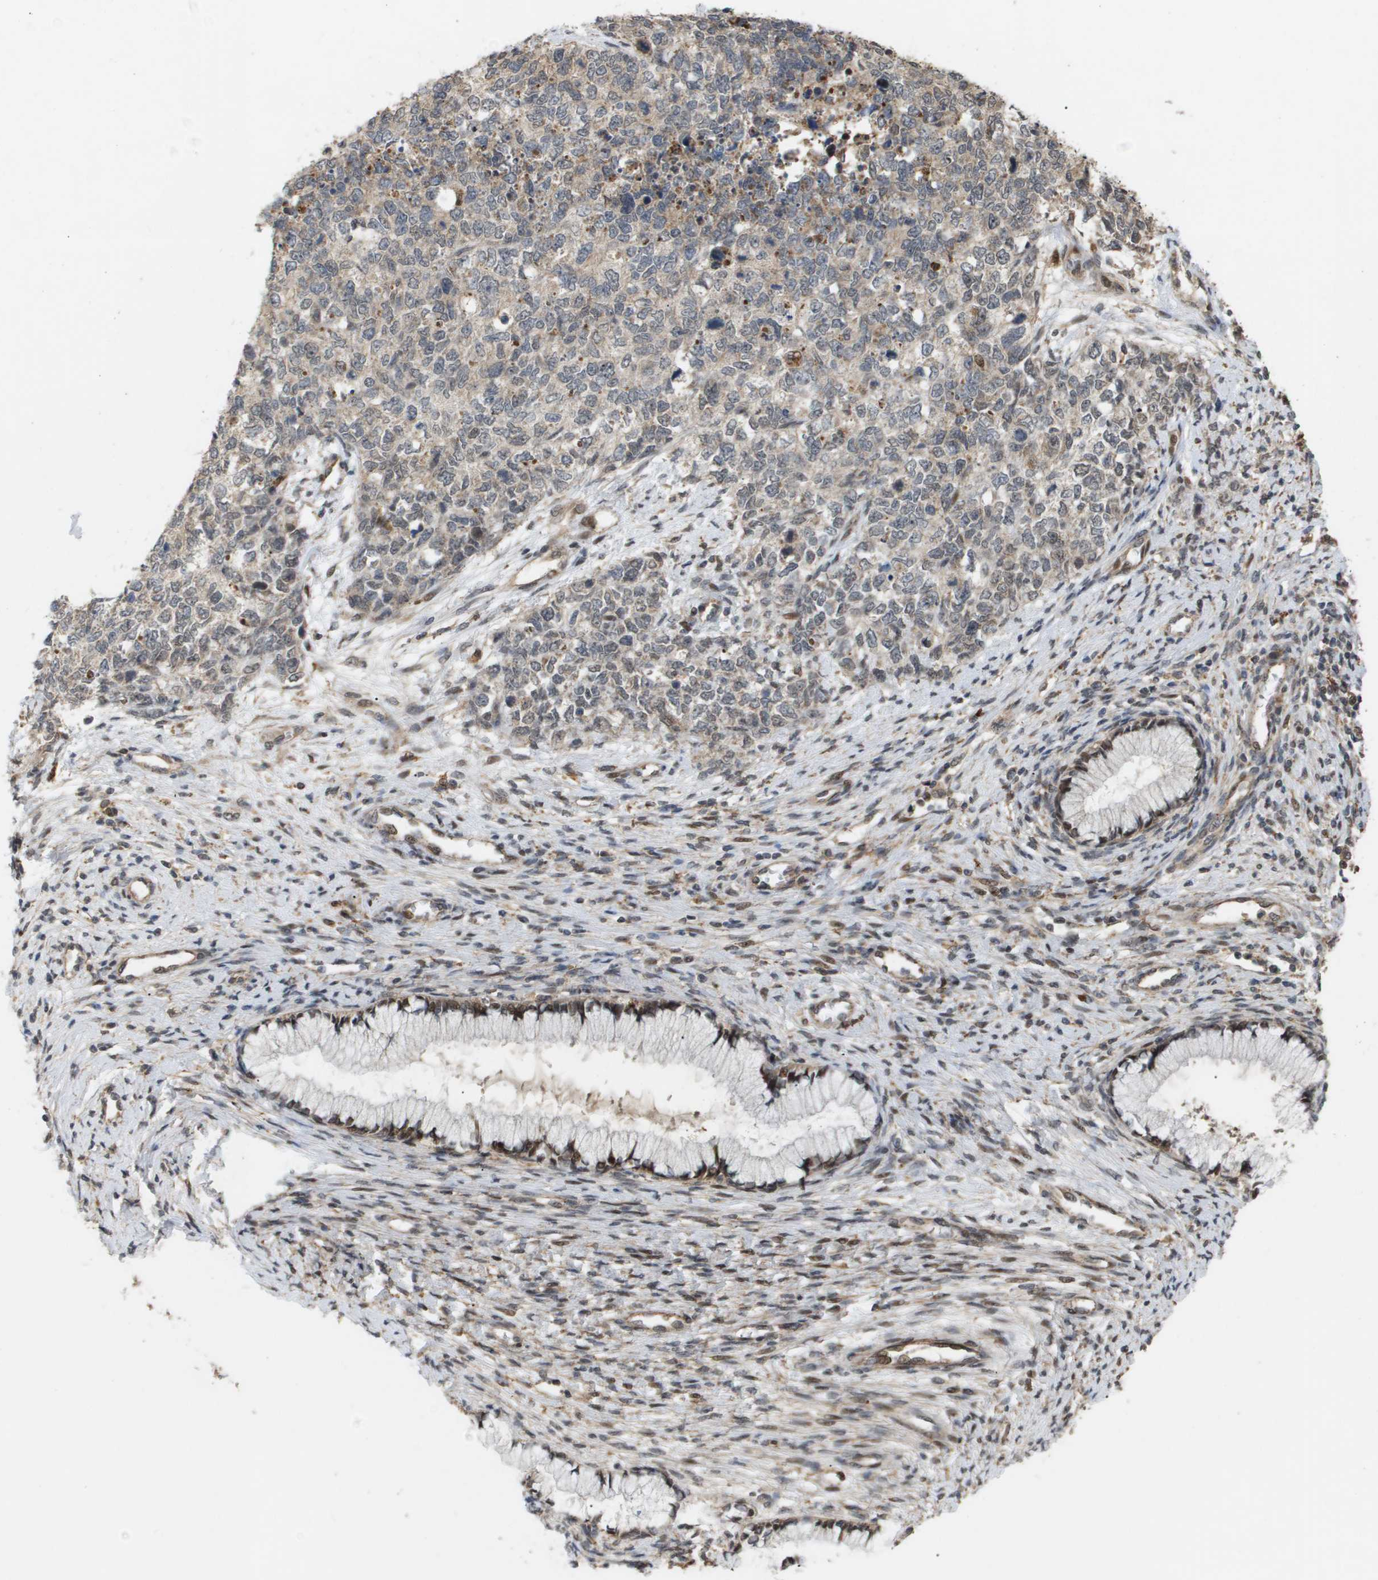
{"staining": {"intensity": "weak", "quantity": ">75%", "location": "cytoplasmic/membranous"}, "tissue": "cervical cancer", "cell_type": "Tumor cells", "image_type": "cancer", "snomed": [{"axis": "morphology", "description": "Squamous cell carcinoma, NOS"}, {"axis": "topography", "description": "Cervix"}], "caption": "This is an image of immunohistochemistry staining of squamous cell carcinoma (cervical), which shows weak staining in the cytoplasmic/membranous of tumor cells.", "gene": "PDGFB", "patient": {"sex": "female", "age": 63}}